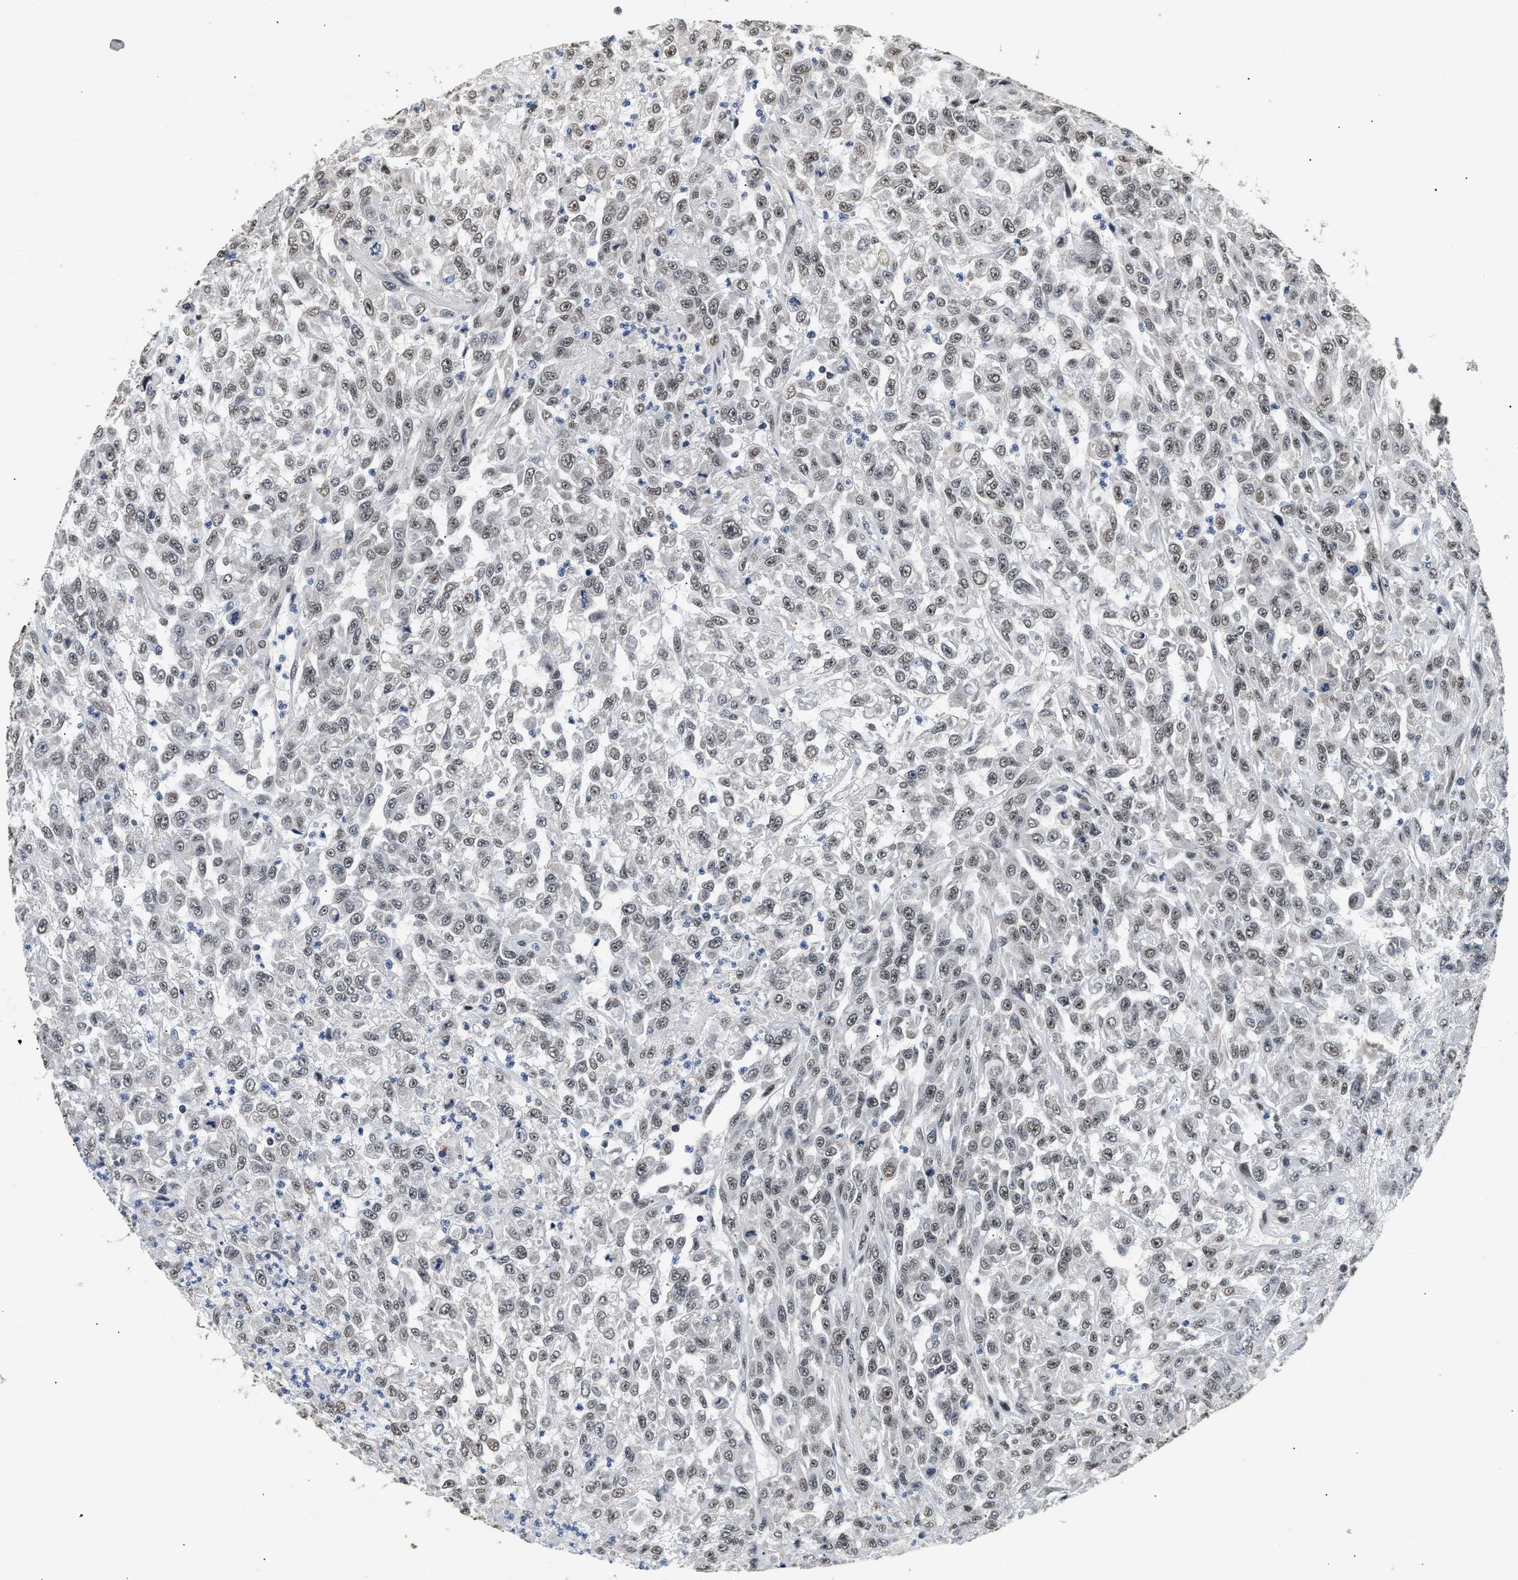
{"staining": {"intensity": "weak", "quantity": ">75%", "location": "nuclear"}, "tissue": "urothelial cancer", "cell_type": "Tumor cells", "image_type": "cancer", "snomed": [{"axis": "morphology", "description": "Urothelial carcinoma, High grade"}, {"axis": "topography", "description": "Urinary bladder"}], "caption": "Weak nuclear protein staining is seen in approximately >75% of tumor cells in urothelial cancer.", "gene": "THOC1", "patient": {"sex": "male", "age": 46}}